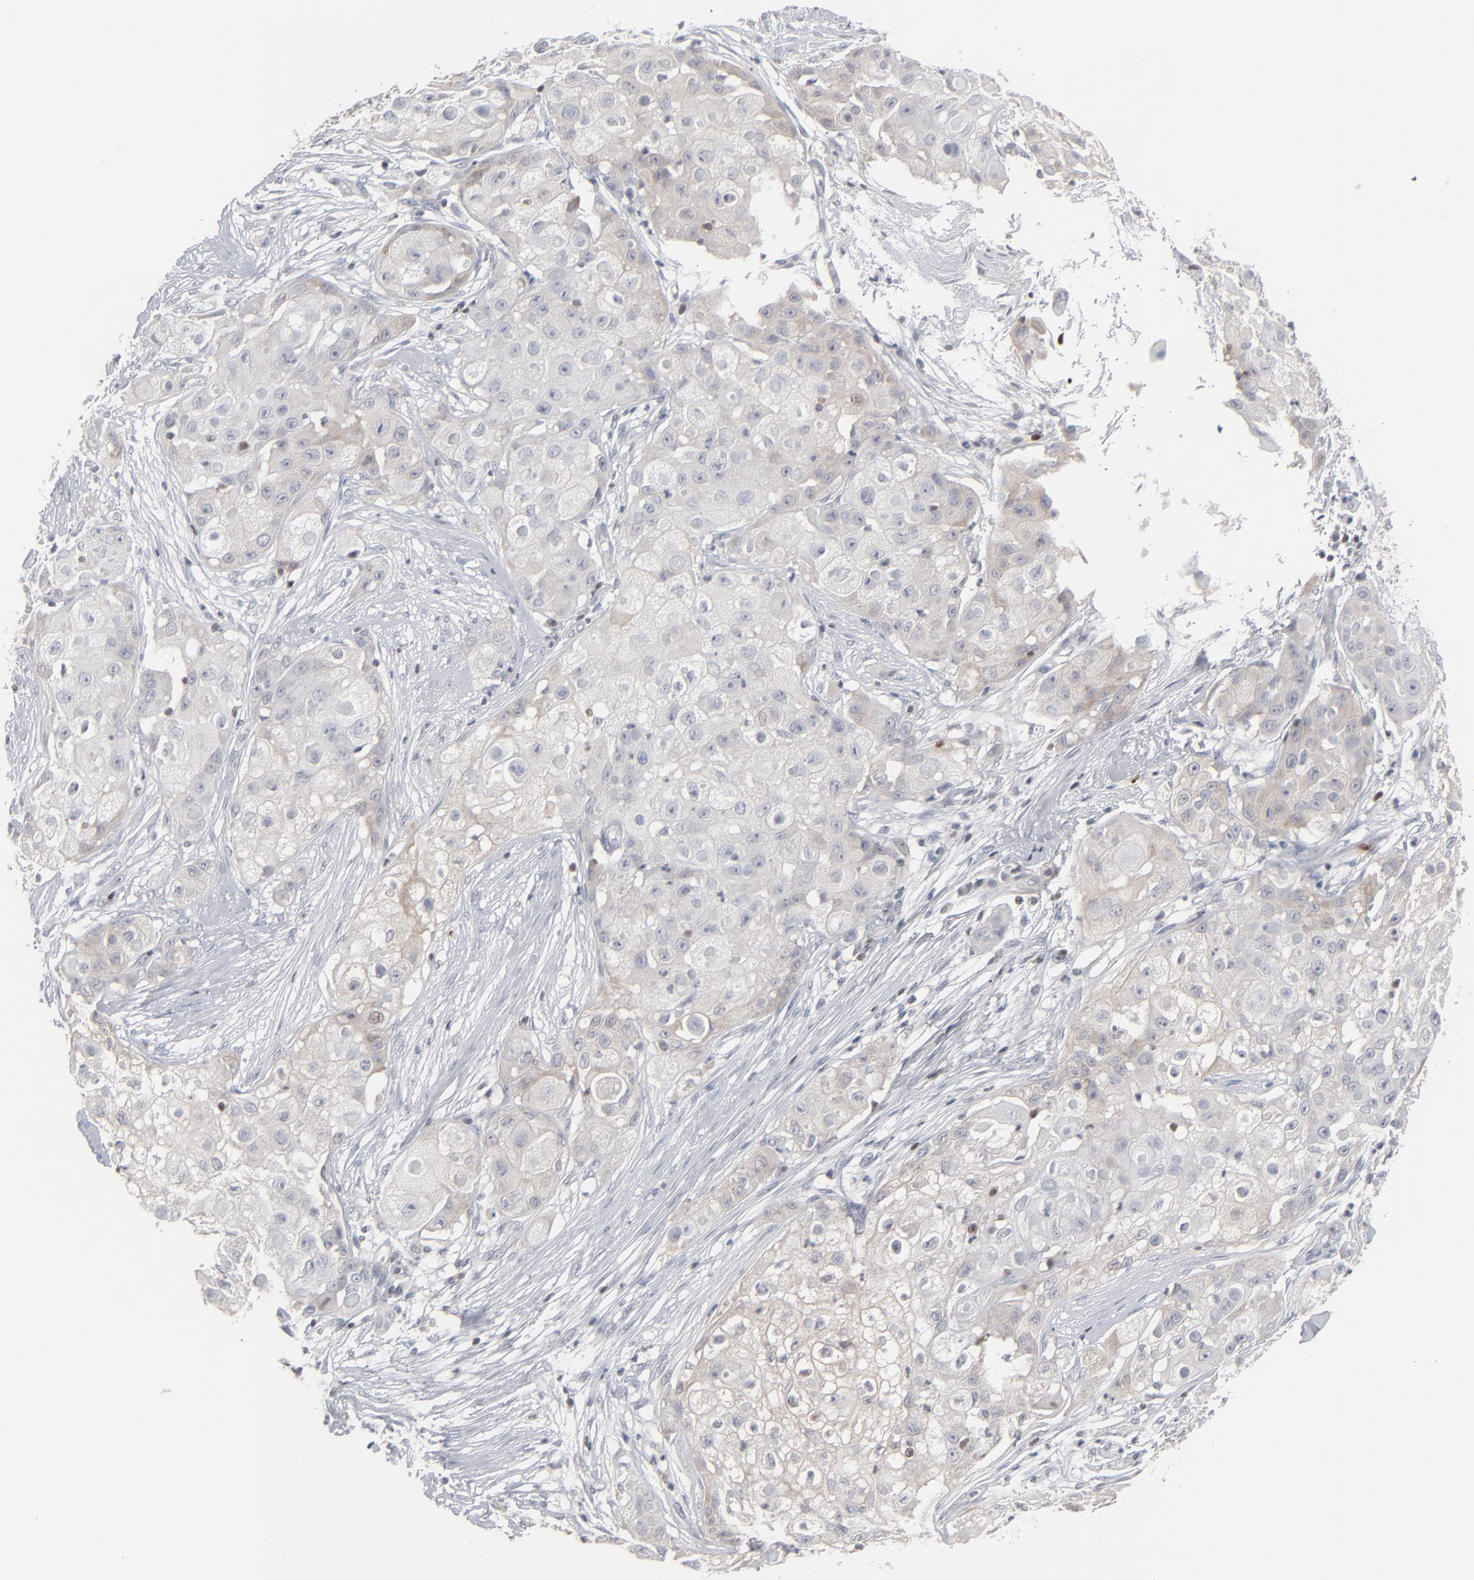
{"staining": {"intensity": "weak", "quantity": "25%-75%", "location": "cytoplasmic/membranous"}, "tissue": "skin cancer", "cell_type": "Tumor cells", "image_type": "cancer", "snomed": [{"axis": "morphology", "description": "Squamous cell carcinoma, NOS"}, {"axis": "topography", "description": "Skin"}], "caption": "The immunohistochemical stain labels weak cytoplasmic/membranous staining in tumor cells of skin cancer tissue.", "gene": "STAT4", "patient": {"sex": "female", "age": 57}}